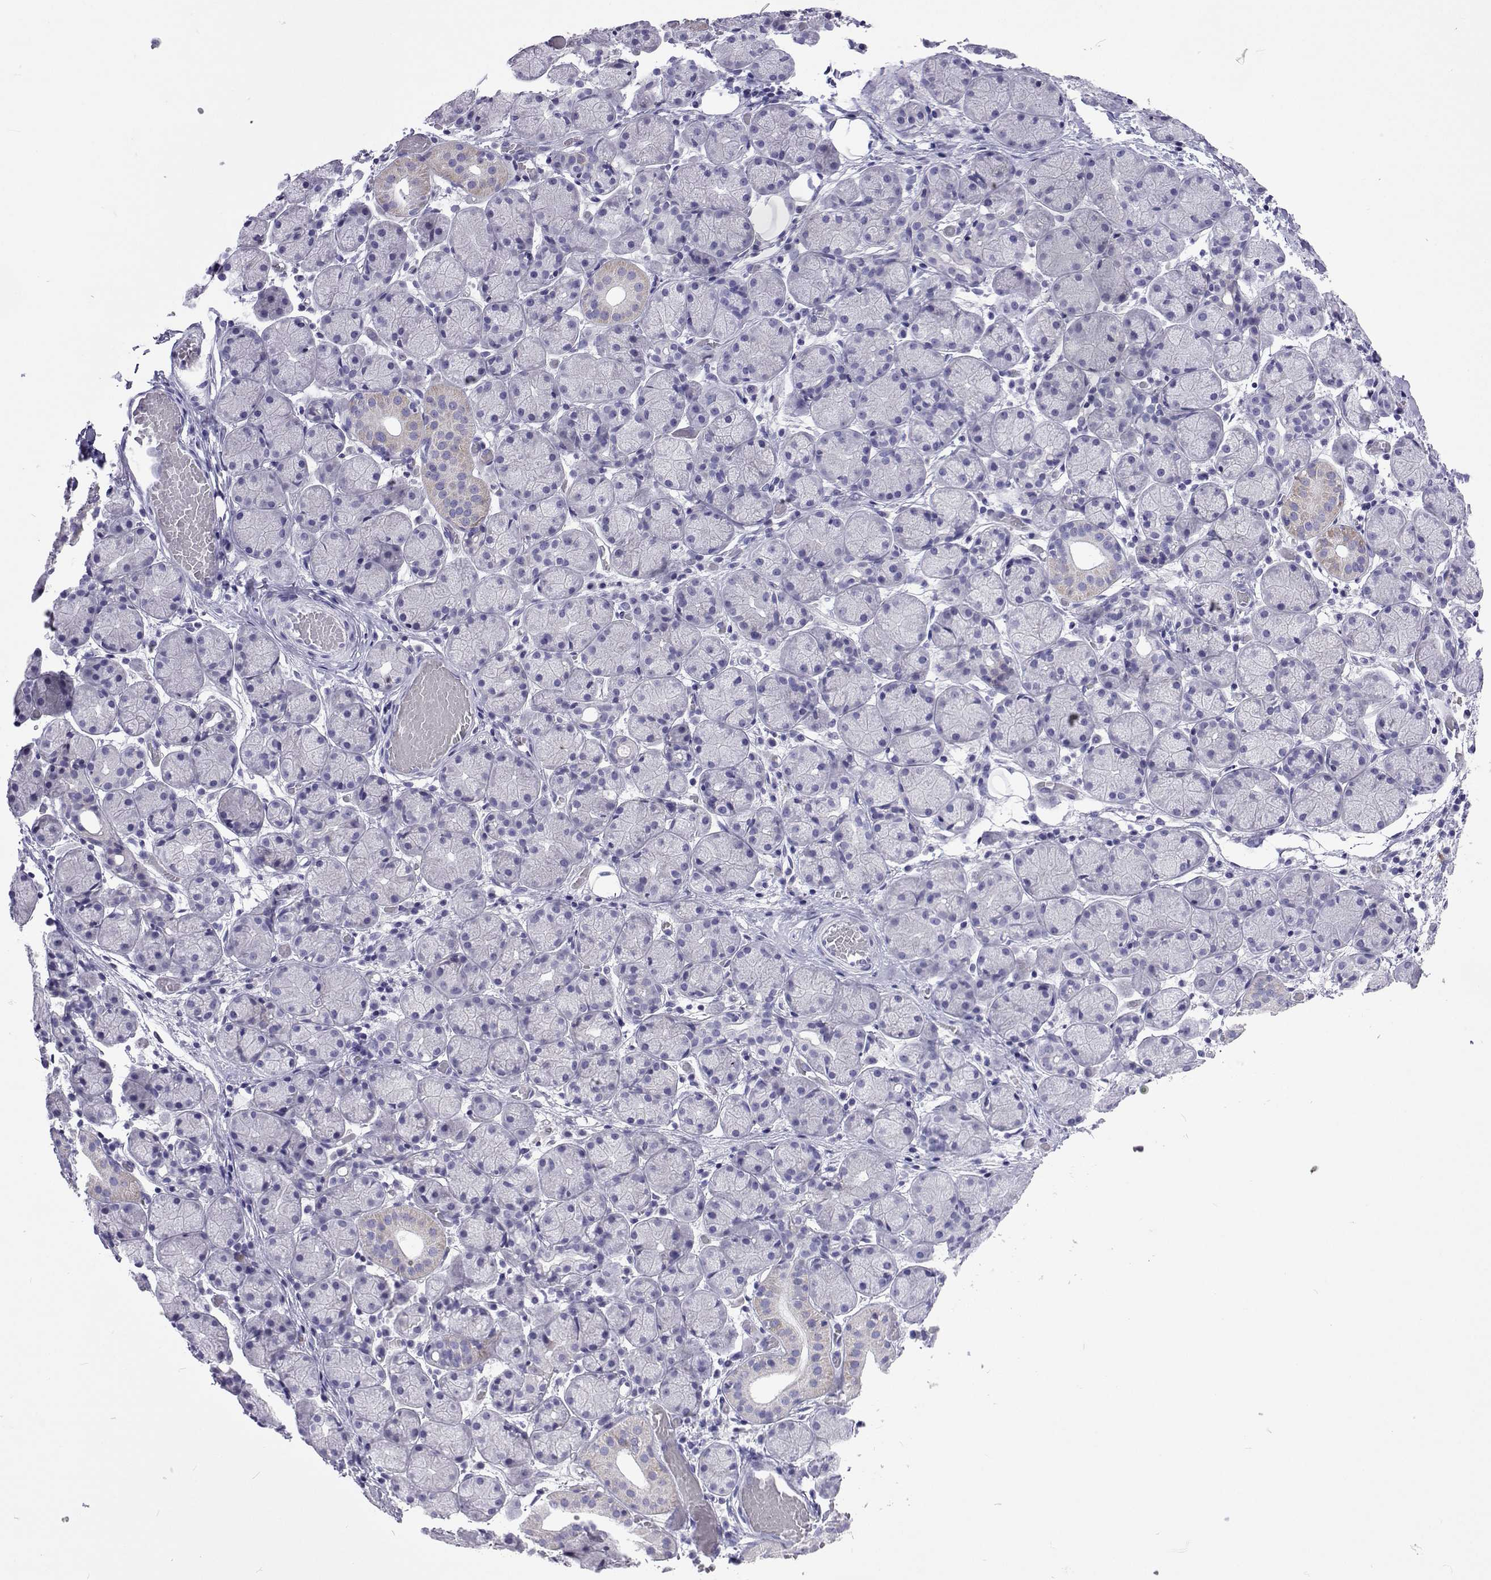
{"staining": {"intensity": "negative", "quantity": "none", "location": "none"}, "tissue": "salivary gland", "cell_type": "Glandular cells", "image_type": "normal", "snomed": [{"axis": "morphology", "description": "Normal tissue, NOS"}, {"axis": "topography", "description": "Salivary gland"}], "caption": "A micrograph of salivary gland stained for a protein displays no brown staining in glandular cells. (DAB immunohistochemistry (IHC) with hematoxylin counter stain).", "gene": "UMODL1", "patient": {"sex": "female", "age": 24}}